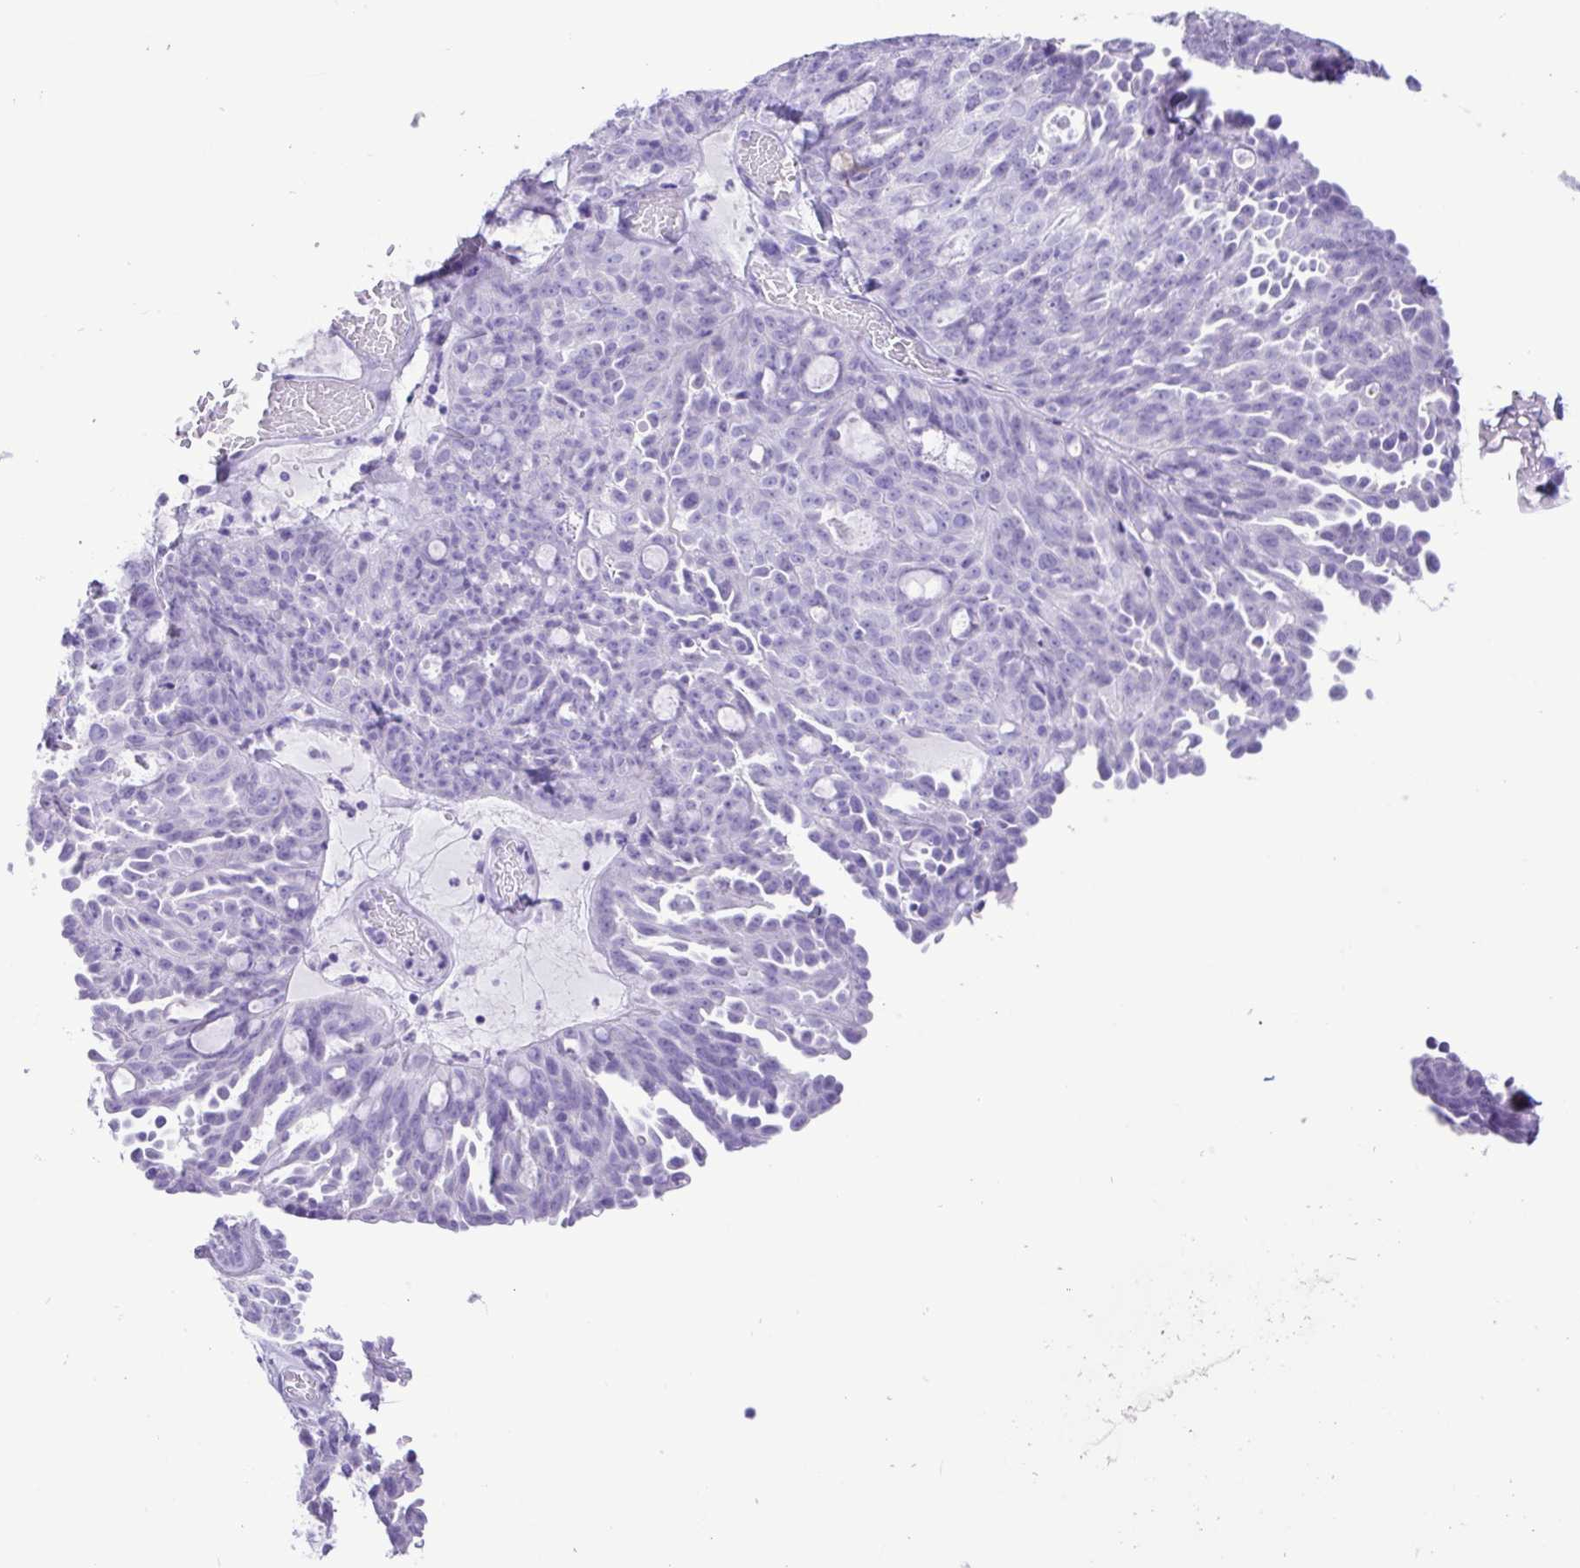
{"staining": {"intensity": "negative", "quantity": "none", "location": "none"}, "tissue": "ovarian cancer", "cell_type": "Tumor cells", "image_type": "cancer", "snomed": [{"axis": "morphology", "description": "Cystadenocarcinoma, serous, NOS"}, {"axis": "topography", "description": "Ovary"}], "caption": "Protein analysis of ovarian cancer (serous cystadenocarcinoma) demonstrates no significant expression in tumor cells.", "gene": "CASP14", "patient": {"sex": "female", "age": 71}}